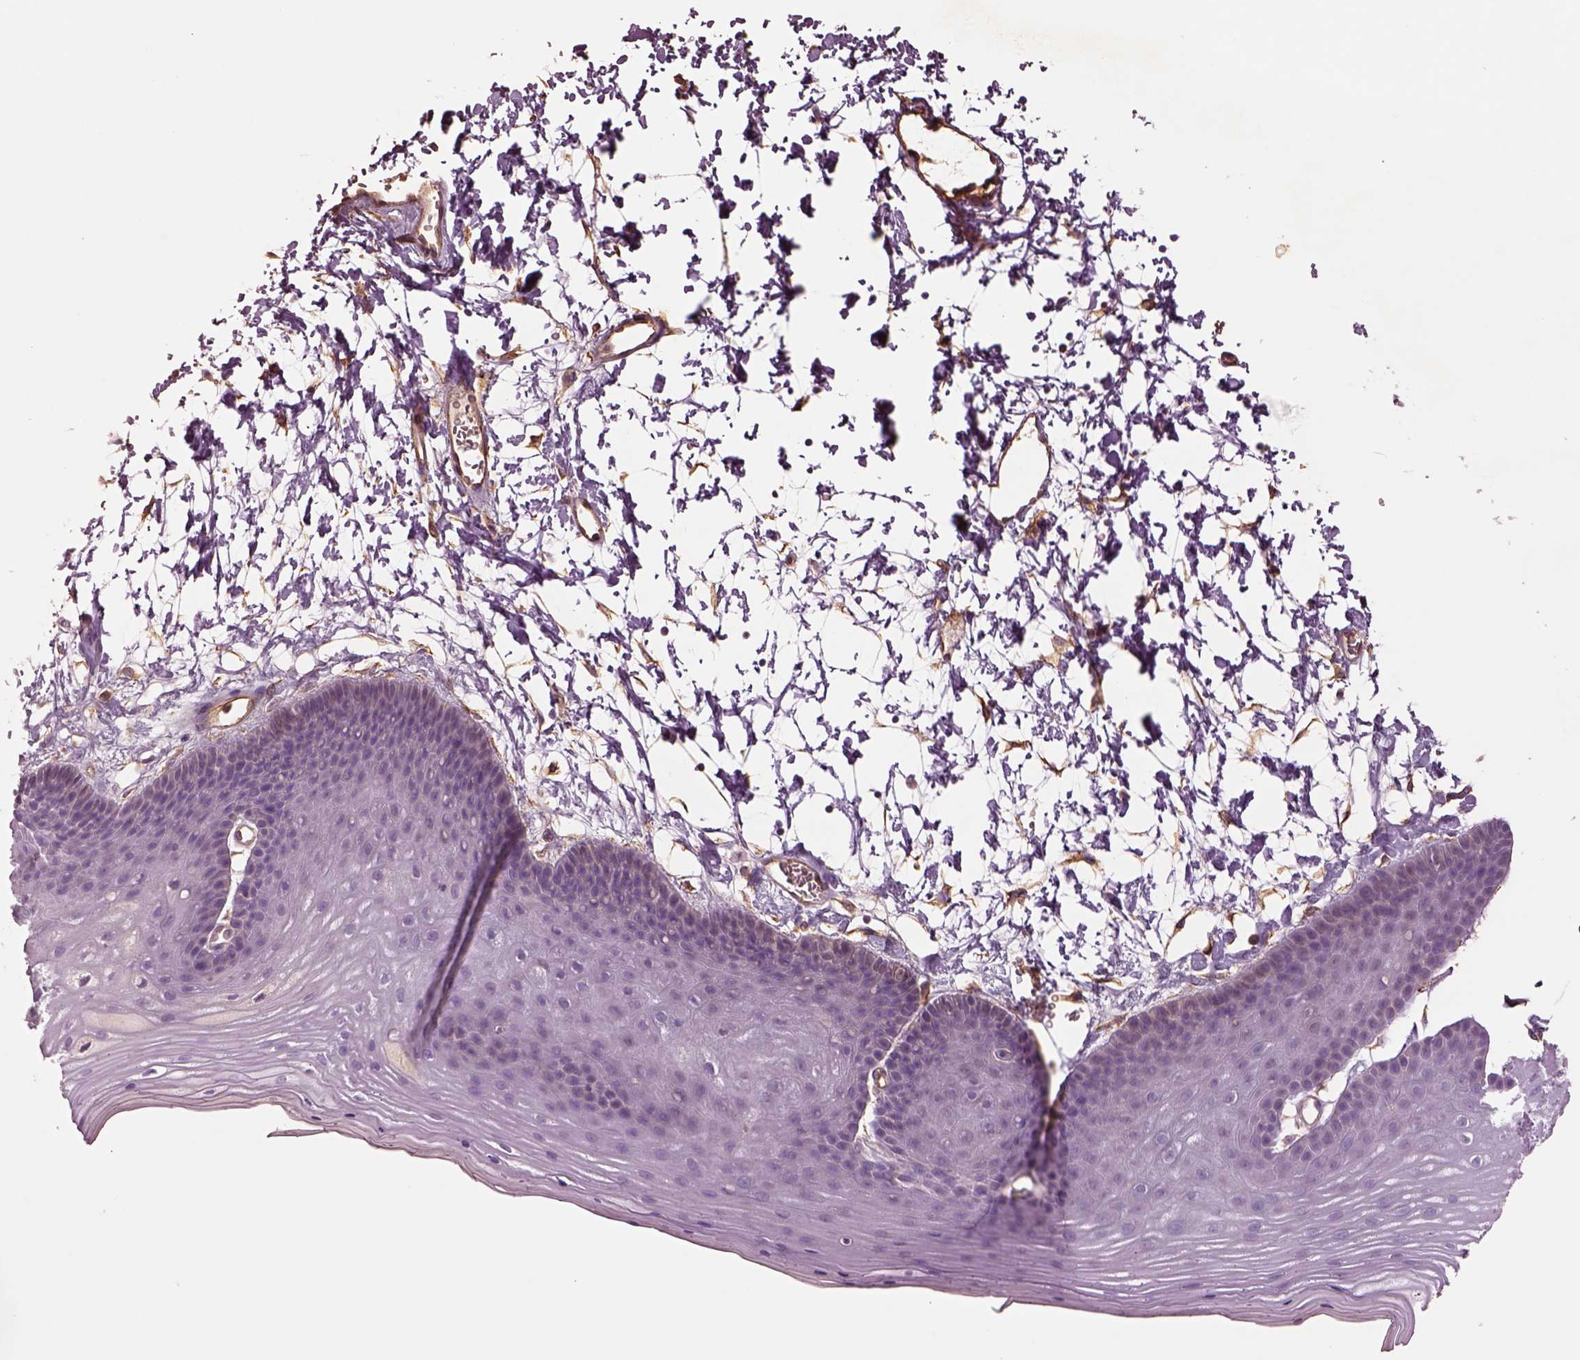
{"staining": {"intensity": "negative", "quantity": "none", "location": "none"}, "tissue": "skin", "cell_type": "Epidermal cells", "image_type": "normal", "snomed": [{"axis": "morphology", "description": "Normal tissue, NOS"}, {"axis": "topography", "description": "Anal"}], "caption": "Epidermal cells are negative for brown protein staining in normal skin. (Stains: DAB IHC with hematoxylin counter stain, Microscopy: brightfield microscopy at high magnification).", "gene": "HTR1B", "patient": {"sex": "male", "age": 53}}